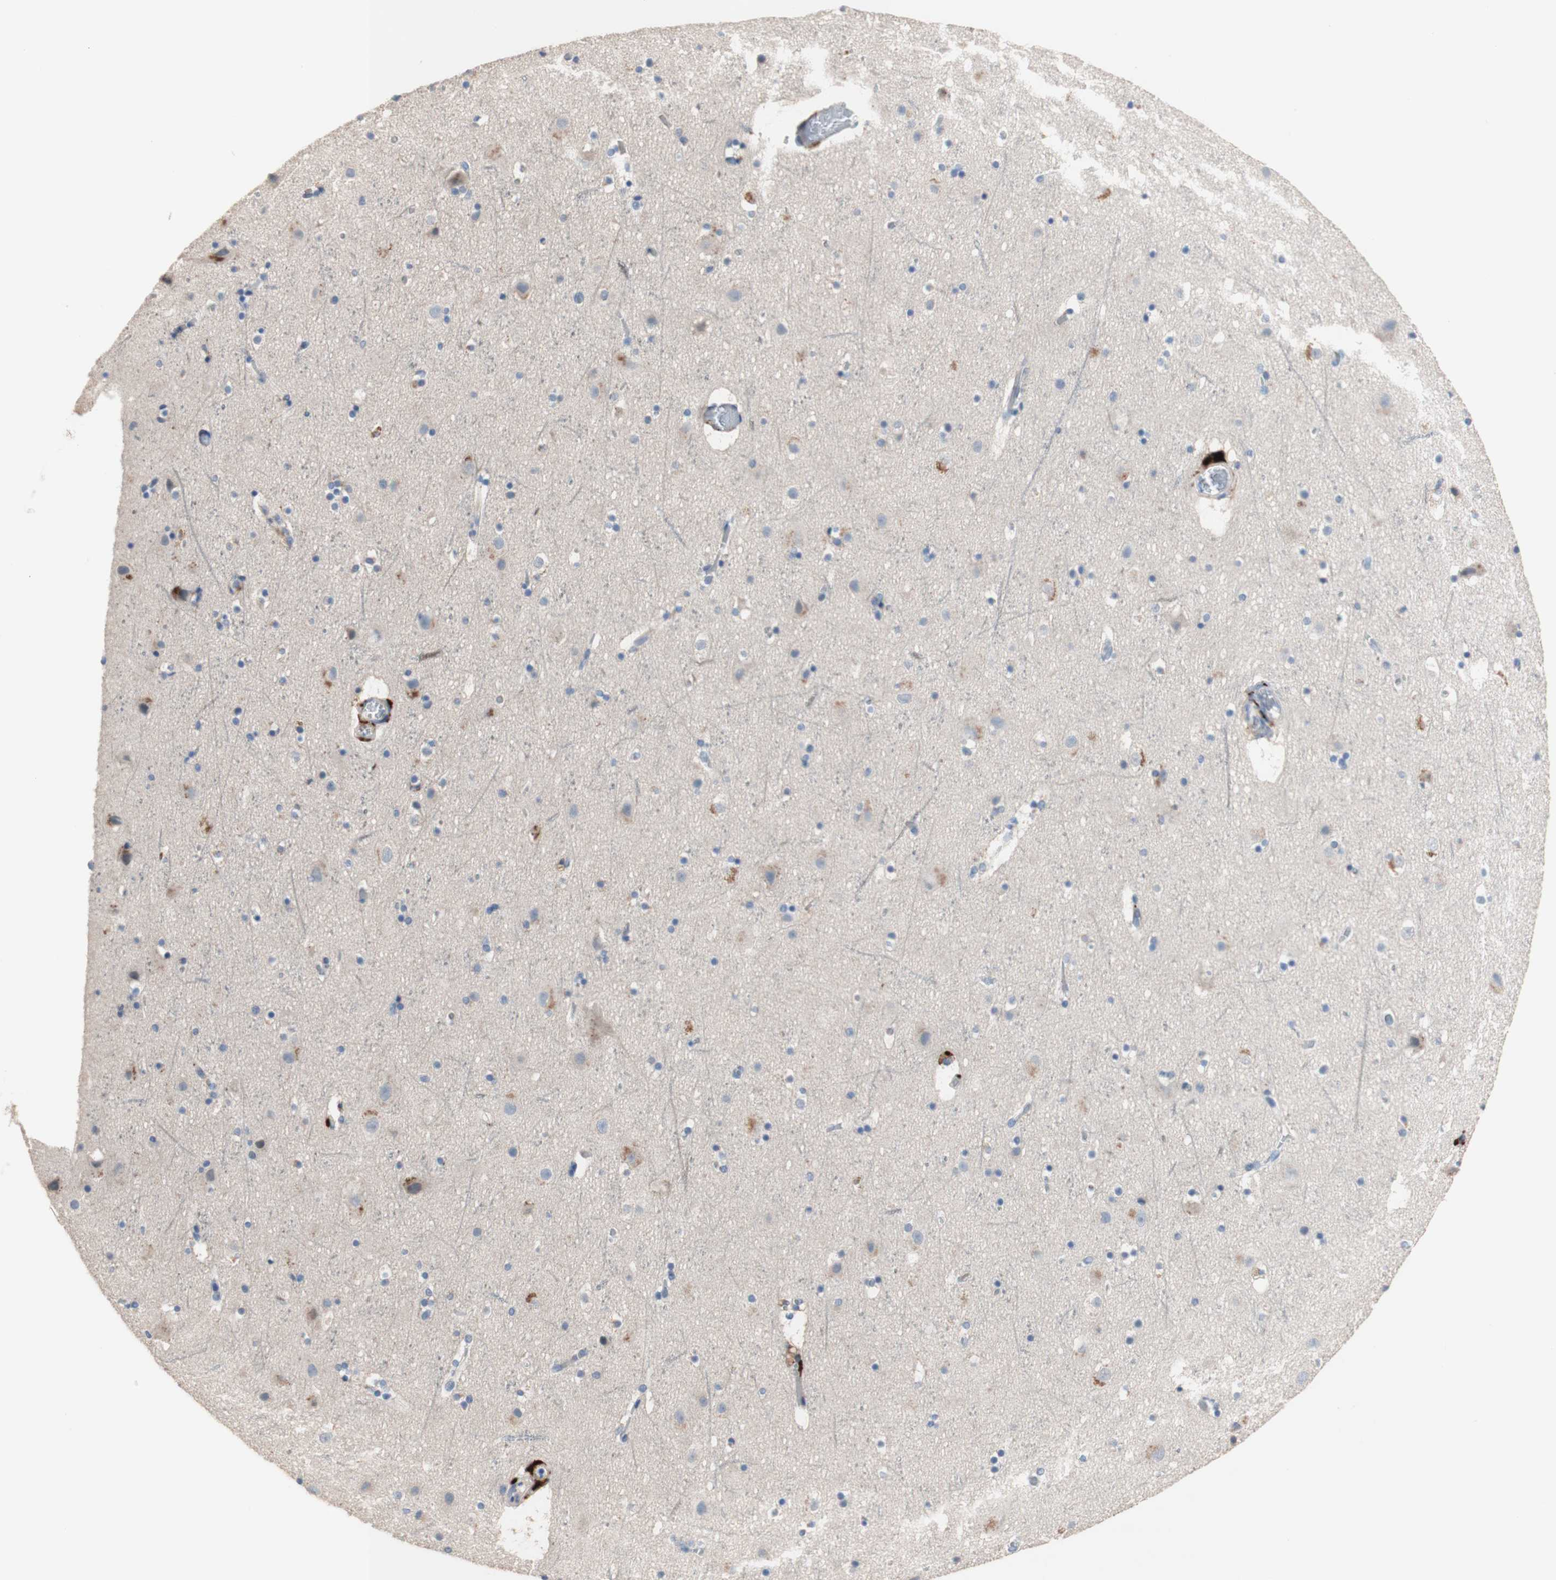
{"staining": {"intensity": "negative", "quantity": "none", "location": "none"}, "tissue": "cerebral cortex", "cell_type": "Endothelial cells", "image_type": "normal", "snomed": [{"axis": "morphology", "description": "Normal tissue, NOS"}, {"axis": "topography", "description": "Cerebral cortex"}], "caption": "A histopathology image of human cerebral cortex is negative for staining in endothelial cells. (DAB IHC, high magnification).", "gene": "CDON", "patient": {"sex": "male", "age": 45}}